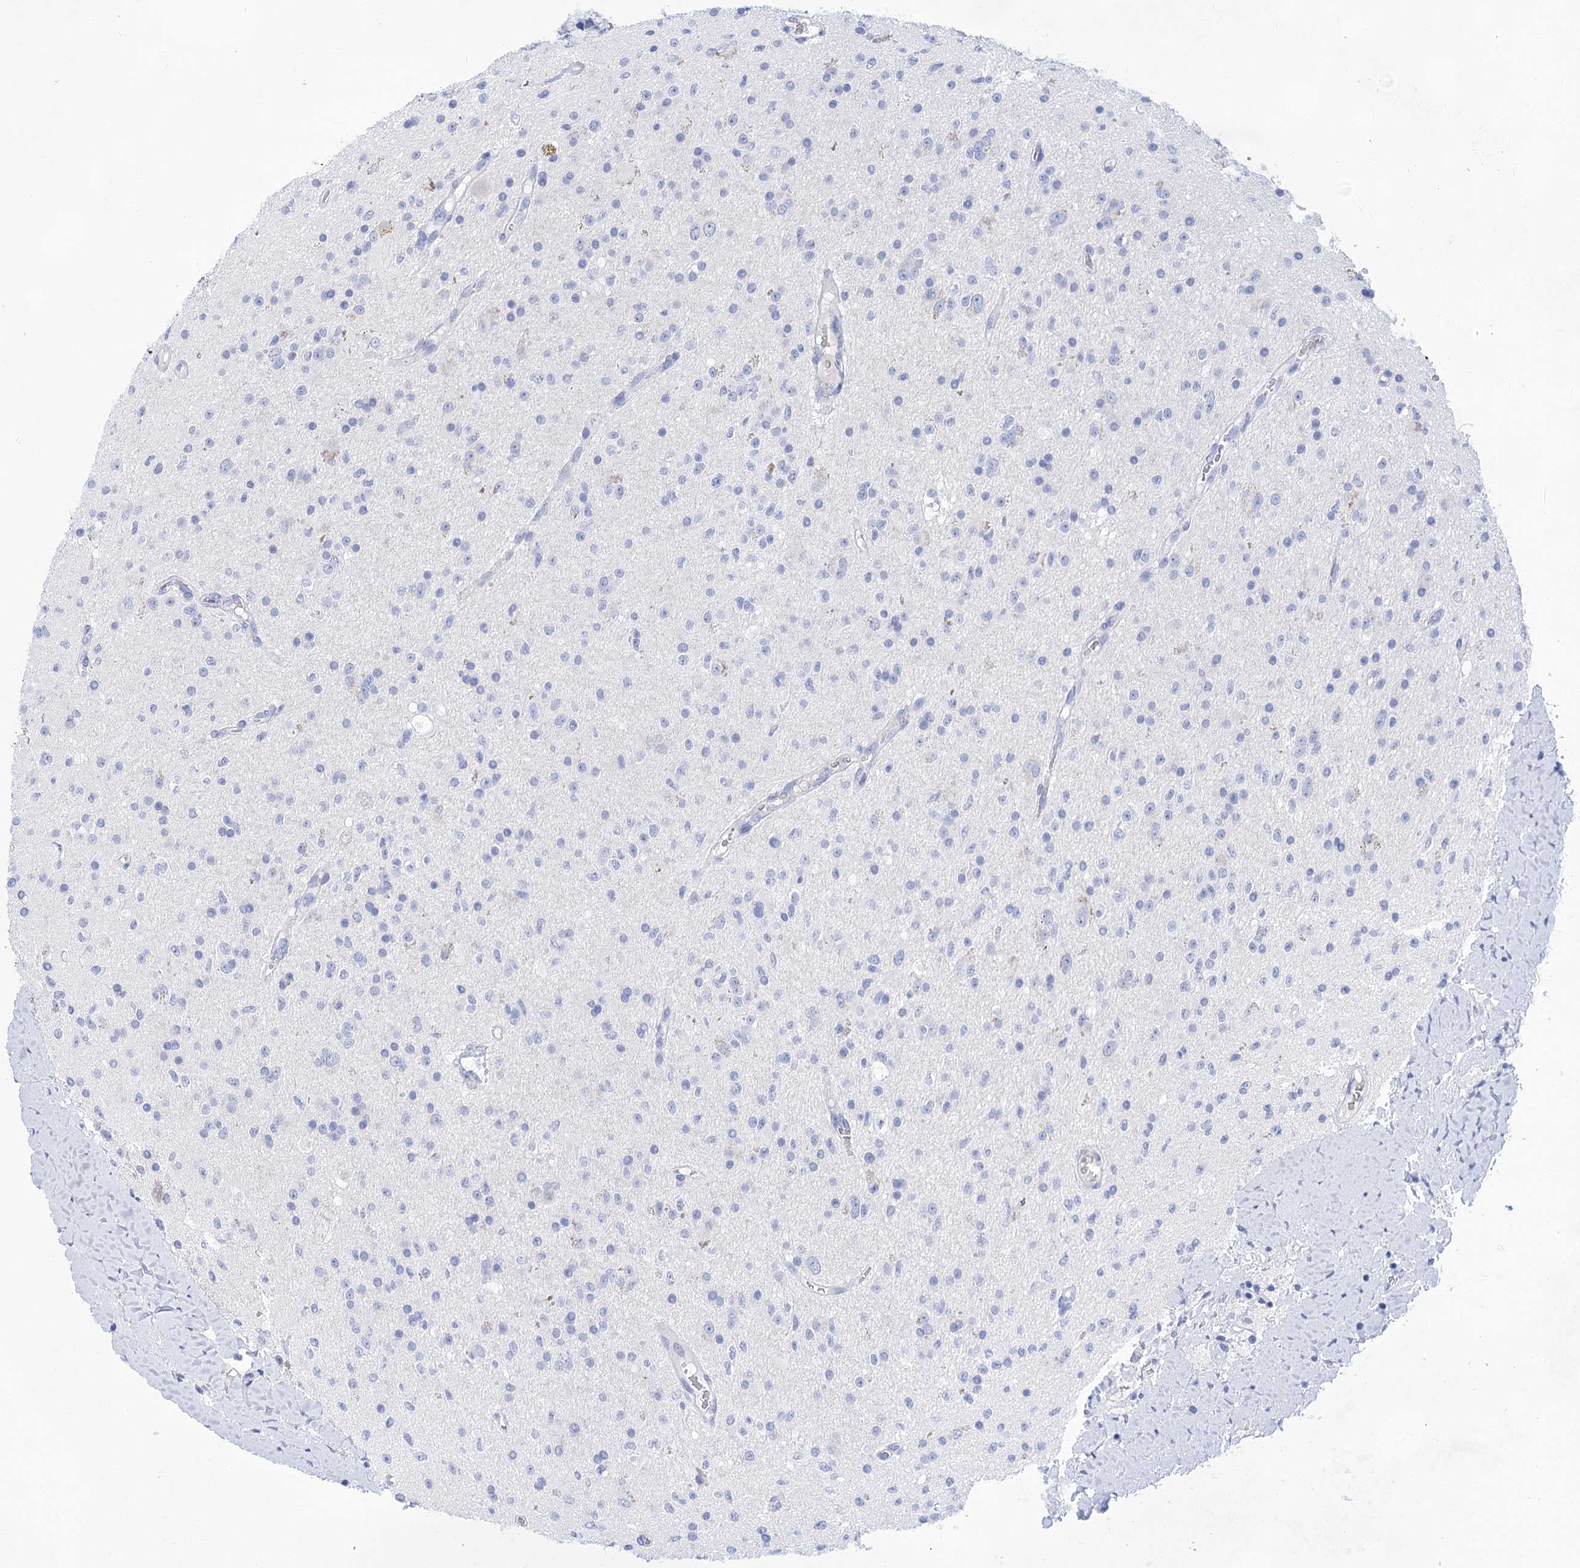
{"staining": {"intensity": "negative", "quantity": "none", "location": "none"}, "tissue": "glioma", "cell_type": "Tumor cells", "image_type": "cancer", "snomed": [{"axis": "morphology", "description": "Glioma, malignant, High grade"}, {"axis": "topography", "description": "Brain"}], "caption": "Immunohistochemical staining of human glioma shows no significant expression in tumor cells.", "gene": "LALBA", "patient": {"sex": "male", "age": 34}}